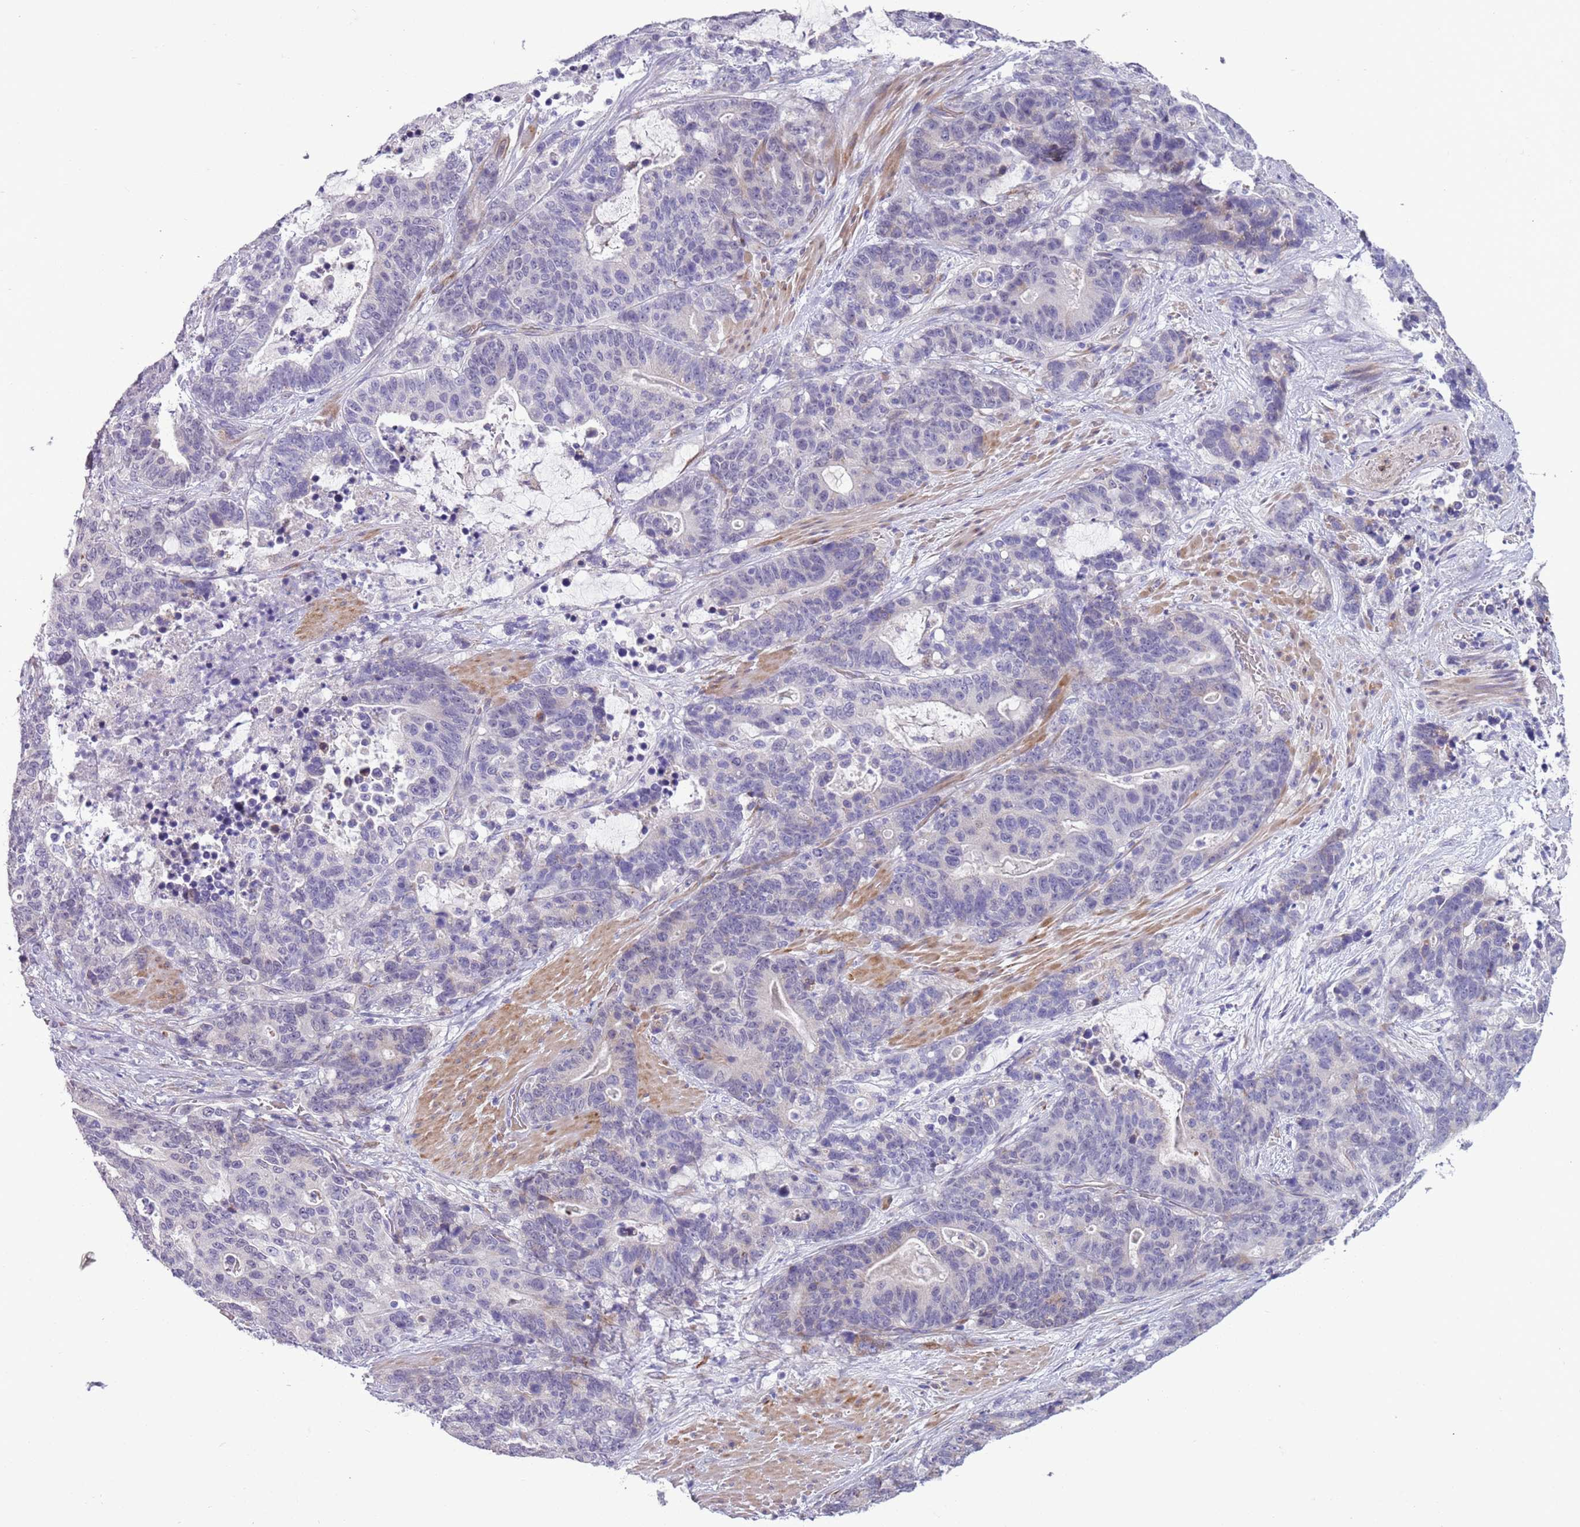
{"staining": {"intensity": "negative", "quantity": "none", "location": "none"}, "tissue": "stomach cancer", "cell_type": "Tumor cells", "image_type": "cancer", "snomed": [{"axis": "morphology", "description": "Adenocarcinoma, NOS"}, {"axis": "topography", "description": "Stomach"}], "caption": "Tumor cells are negative for brown protein staining in adenocarcinoma (stomach).", "gene": "MRPL32", "patient": {"sex": "female", "age": 76}}